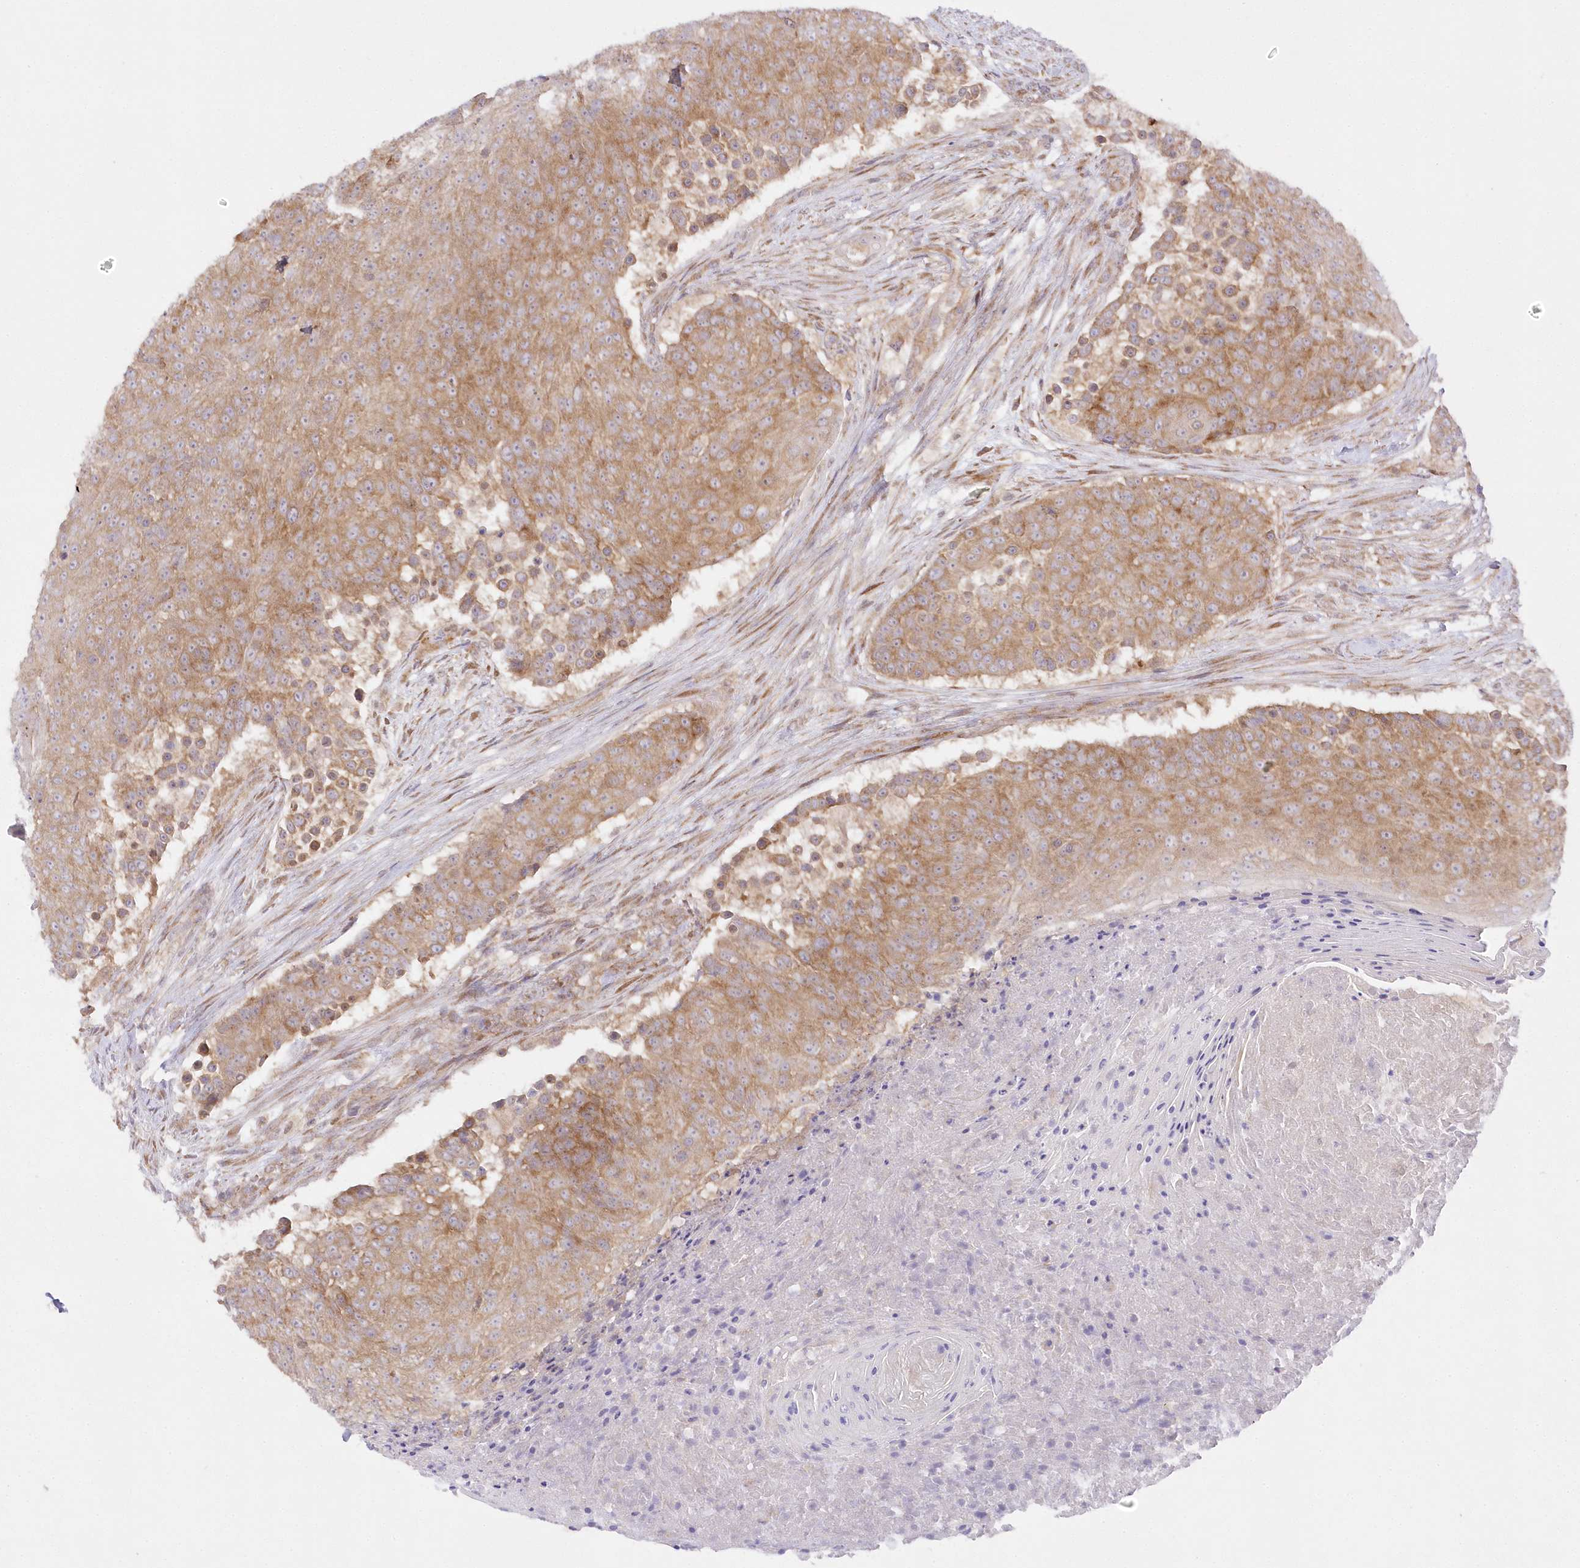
{"staining": {"intensity": "moderate", "quantity": ">75%", "location": "cytoplasmic/membranous"}, "tissue": "urothelial cancer", "cell_type": "Tumor cells", "image_type": "cancer", "snomed": [{"axis": "morphology", "description": "Urothelial carcinoma, High grade"}, {"axis": "topography", "description": "Urinary bladder"}], "caption": "High-grade urothelial carcinoma stained for a protein displays moderate cytoplasmic/membranous positivity in tumor cells.", "gene": "RNPEP", "patient": {"sex": "female", "age": 63}}